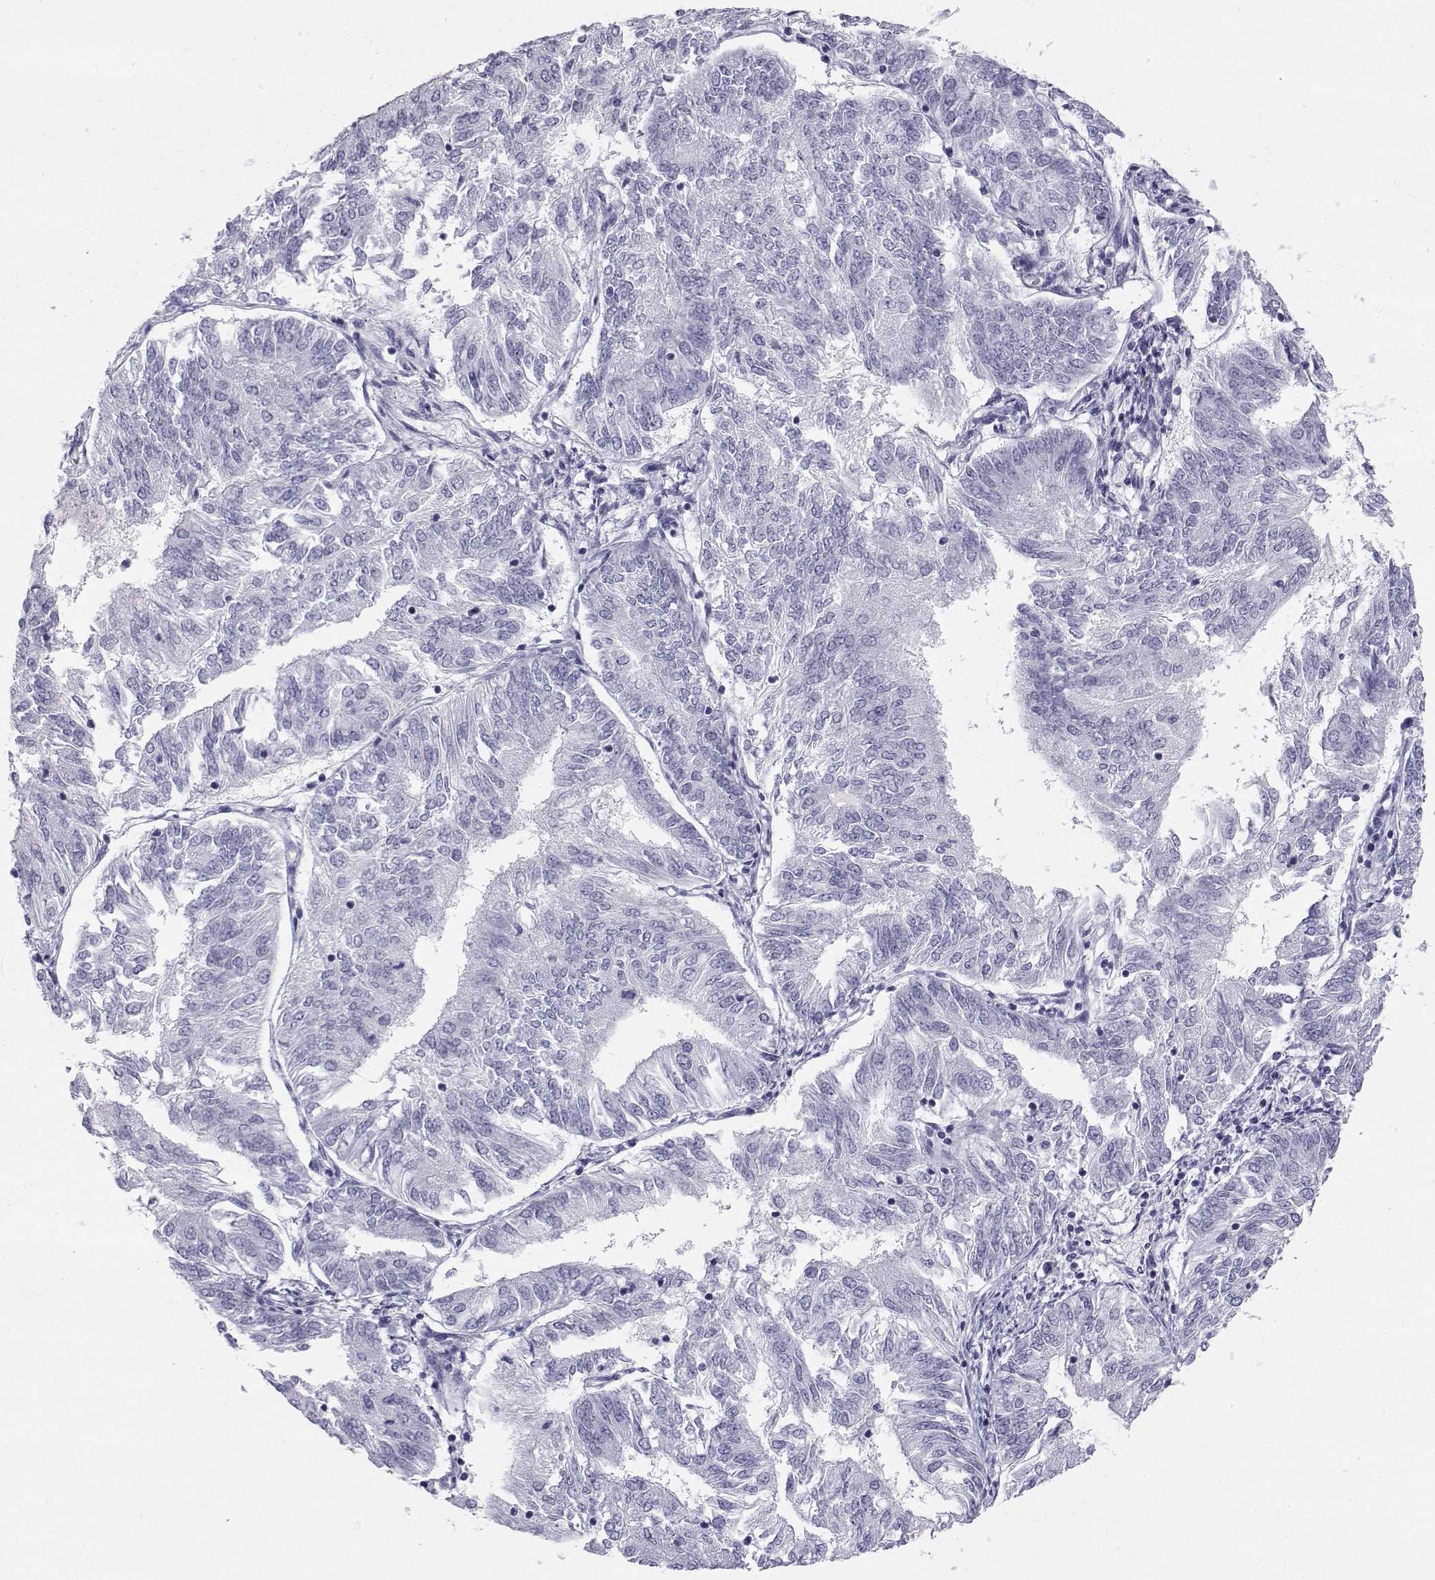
{"staining": {"intensity": "negative", "quantity": "none", "location": "none"}, "tissue": "endometrial cancer", "cell_type": "Tumor cells", "image_type": "cancer", "snomed": [{"axis": "morphology", "description": "Adenocarcinoma, NOS"}, {"axis": "topography", "description": "Endometrium"}], "caption": "This is an immunohistochemistry histopathology image of human endometrial cancer (adenocarcinoma). There is no expression in tumor cells.", "gene": "SST", "patient": {"sex": "female", "age": 58}}